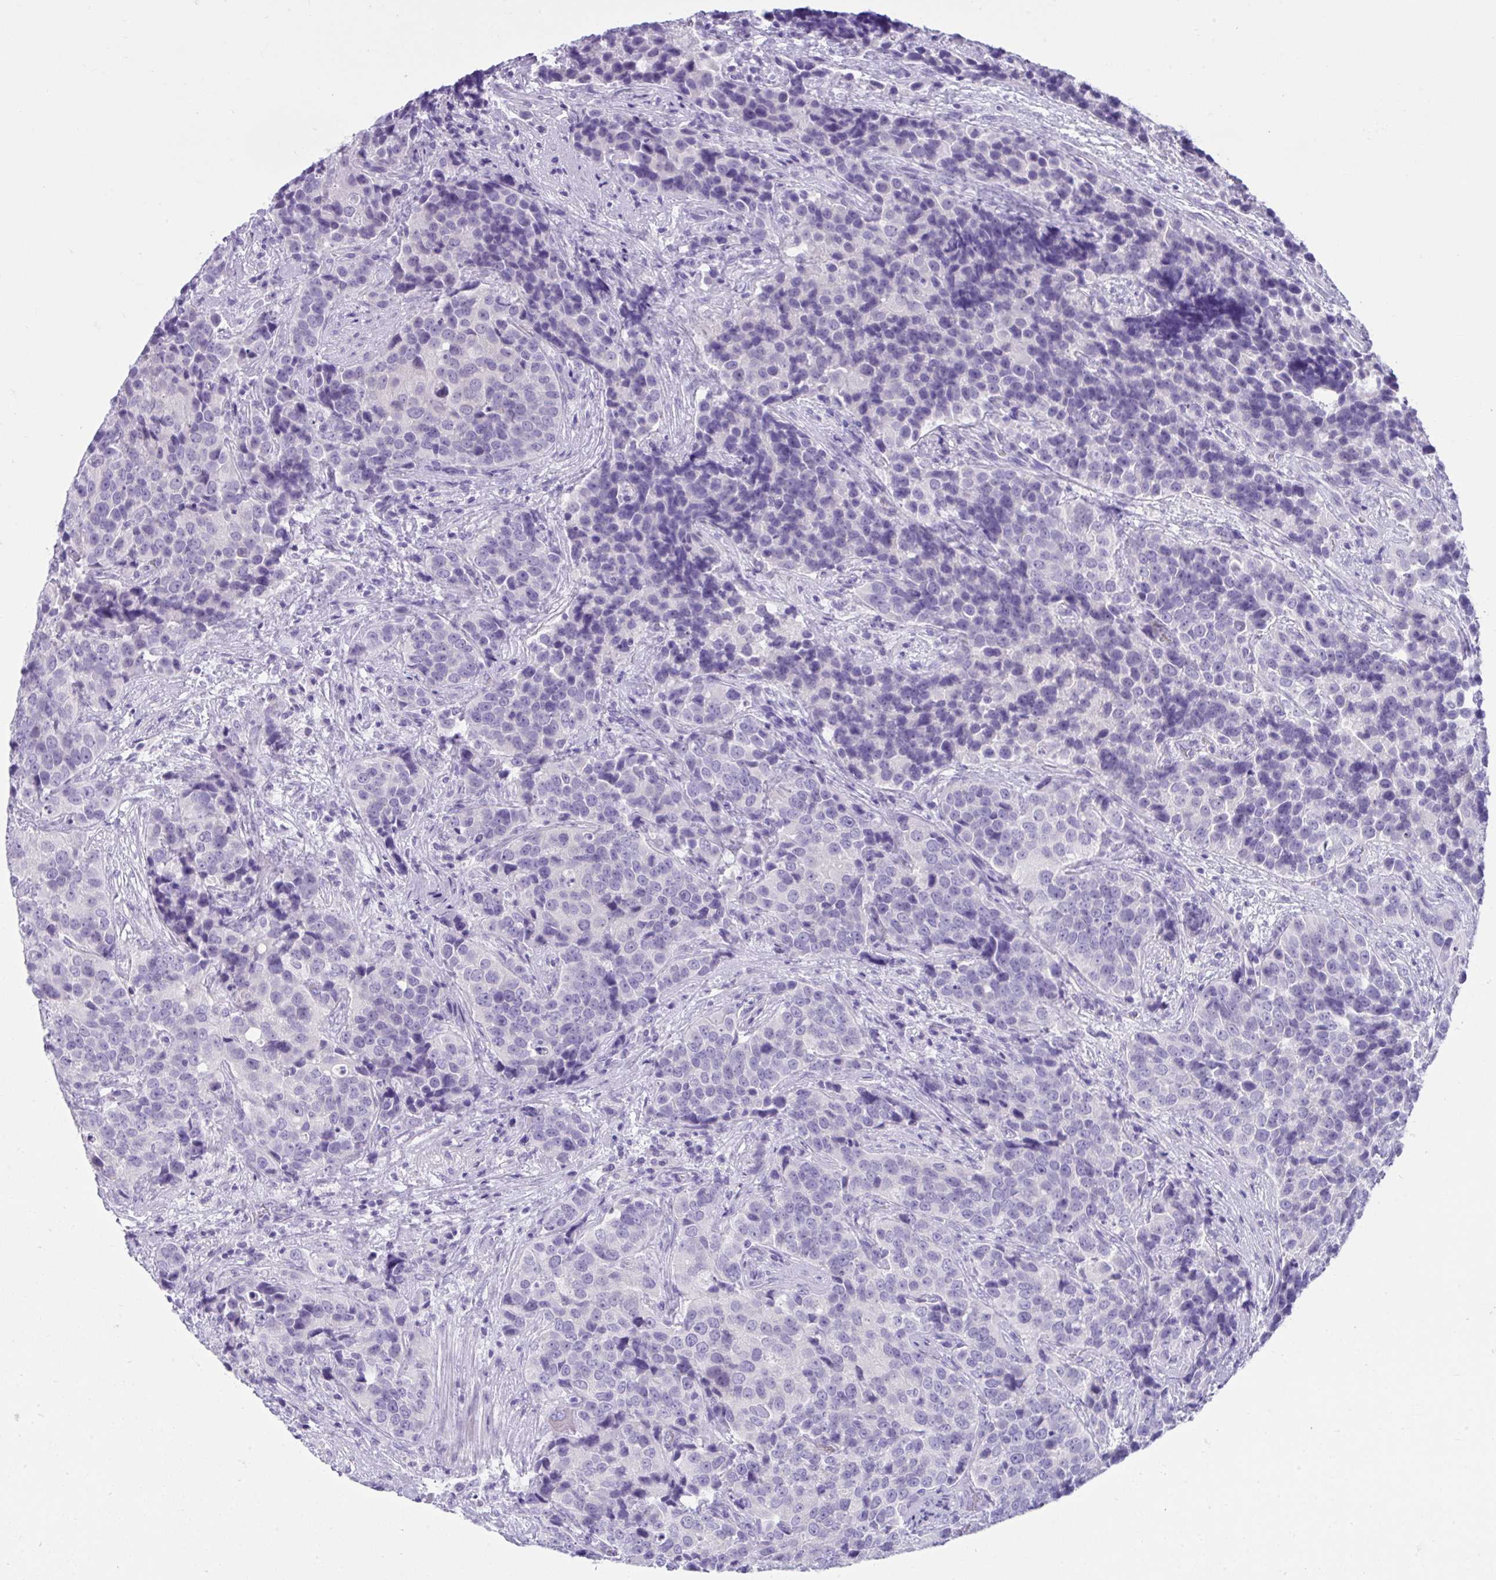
{"staining": {"intensity": "negative", "quantity": "none", "location": "none"}, "tissue": "urothelial cancer", "cell_type": "Tumor cells", "image_type": "cancer", "snomed": [{"axis": "morphology", "description": "Urothelial carcinoma, NOS"}, {"axis": "topography", "description": "Urinary bladder"}], "caption": "This is an immunohistochemistry photomicrograph of transitional cell carcinoma. There is no expression in tumor cells.", "gene": "PSCA", "patient": {"sex": "male", "age": 52}}